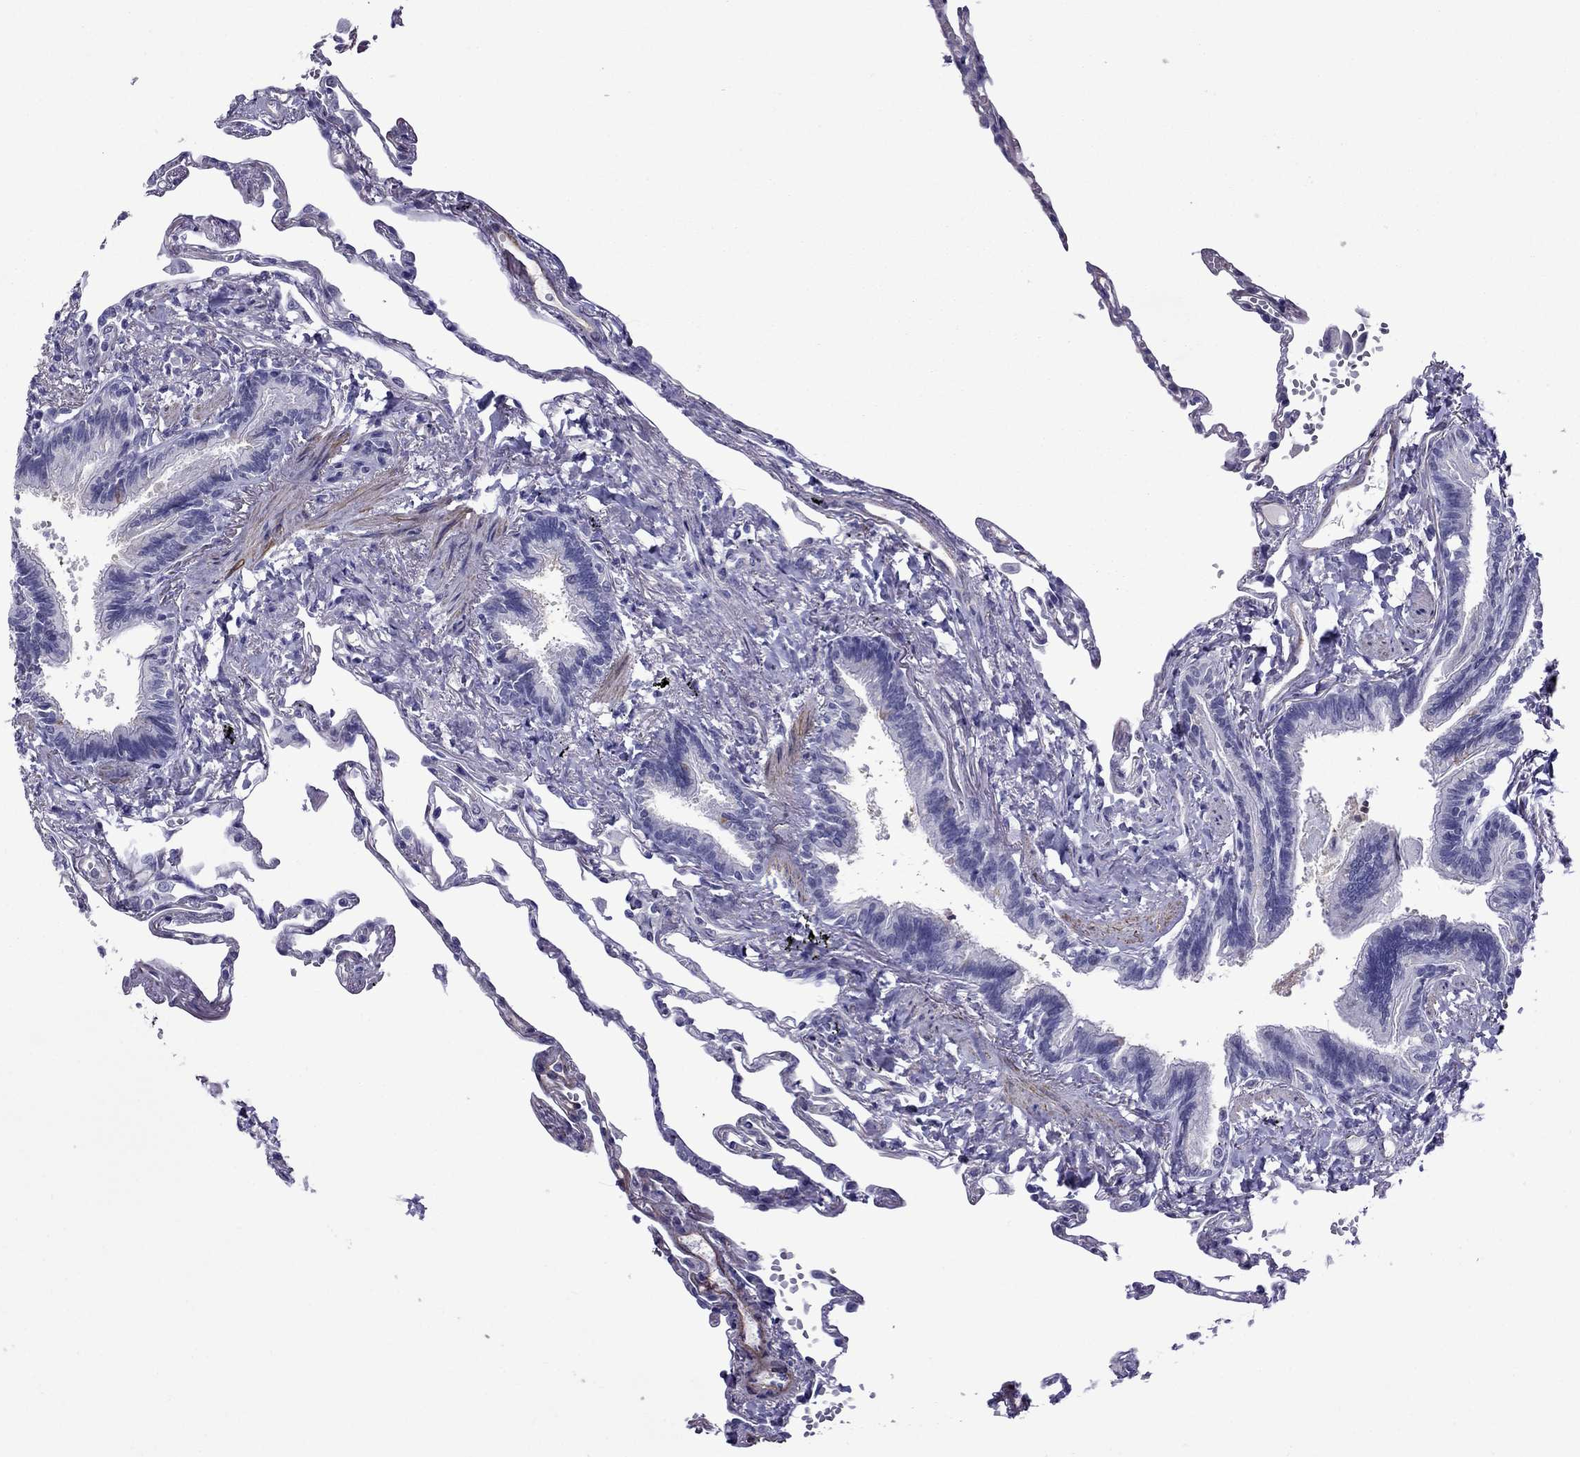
{"staining": {"intensity": "negative", "quantity": "none", "location": "none"}, "tissue": "lung", "cell_type": "Alveolar cells", "image_type": "normal", "snomed": [{"axis": "morphology", "description": "Normal tissue, NOS"}, {"axis": "topography", "description": "Lung"}], "caption": "Immunohistochemistry image of normal human lung stained for a protein (brown), which shows no positivity in alveolar cells.", "gene": "CHRNA5", "patient": {"sex": "male", "age": 78}}